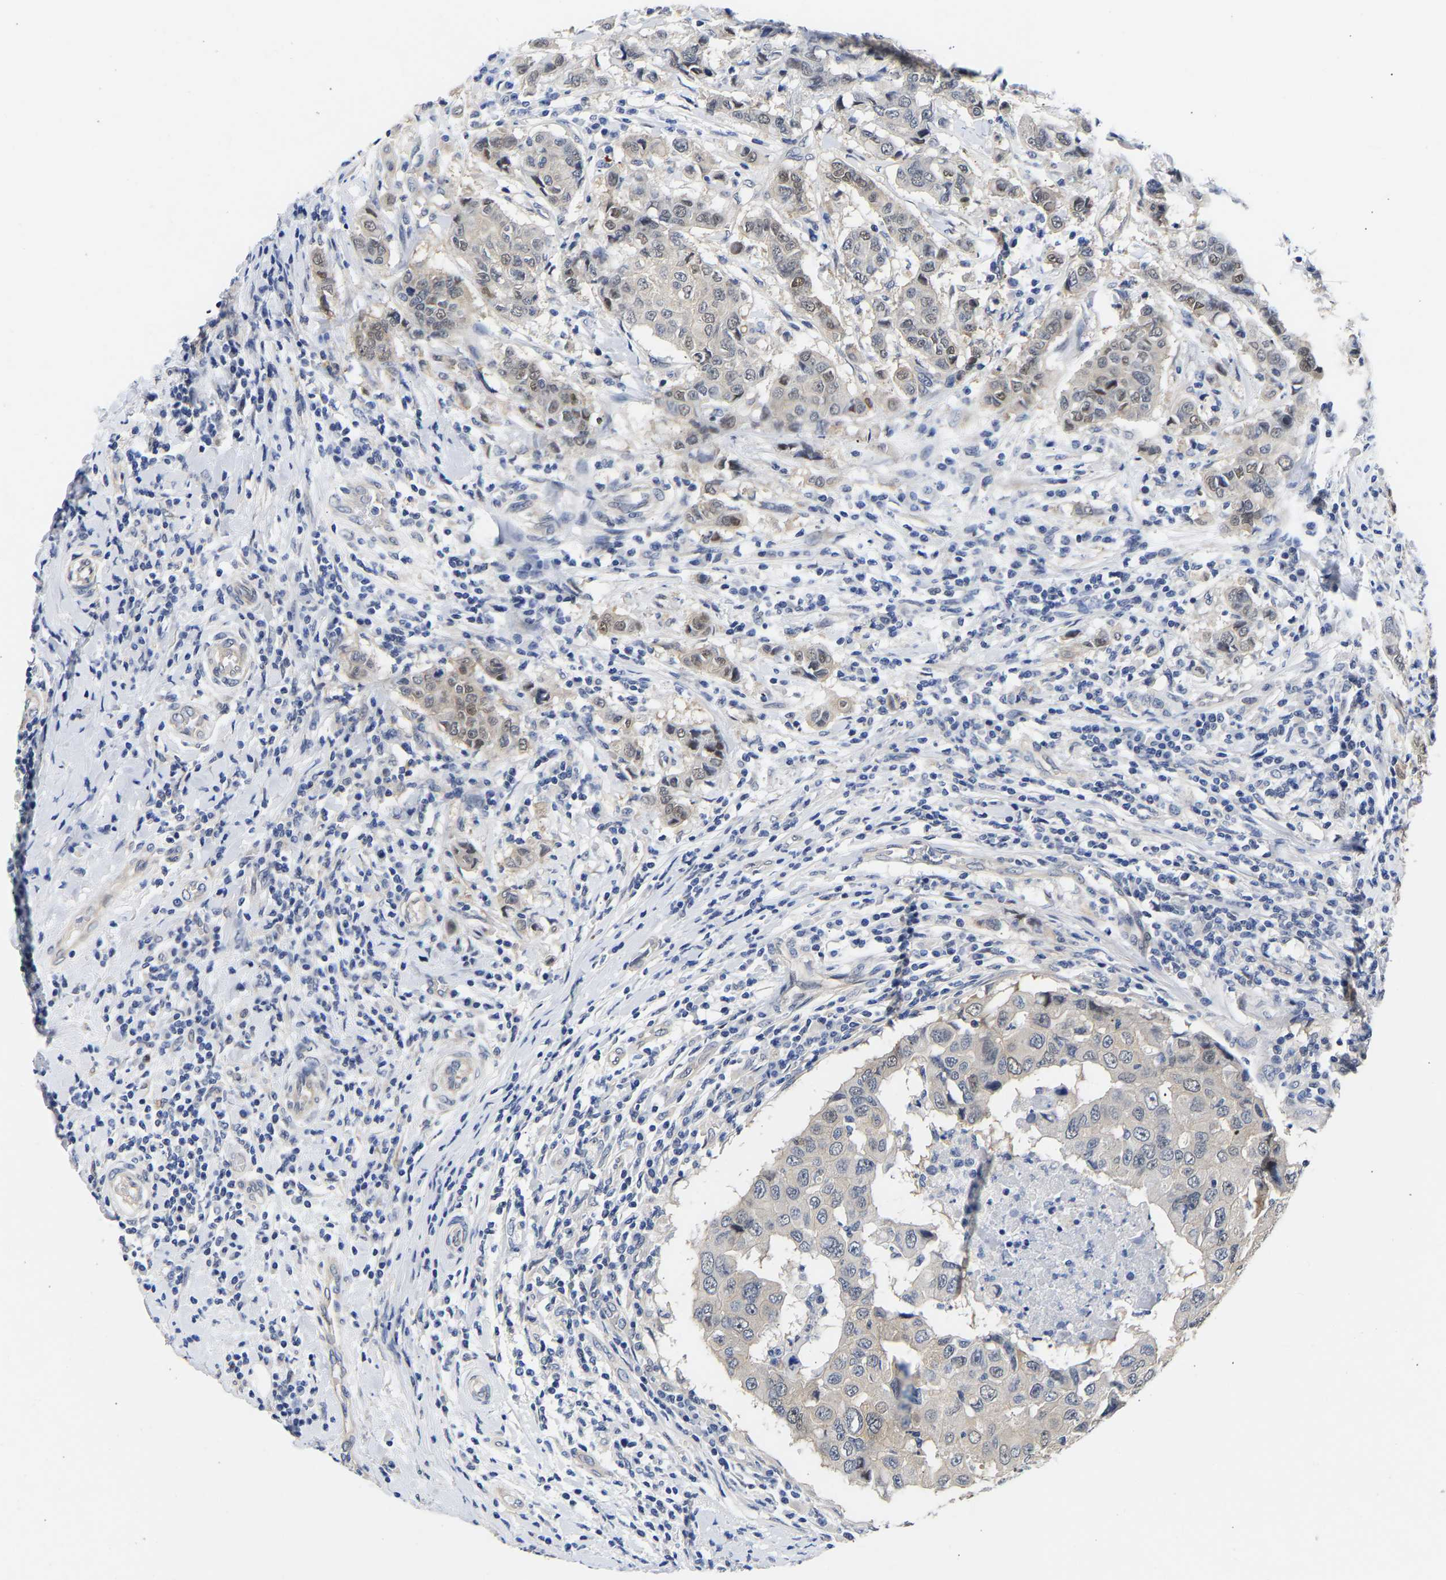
{"staining": {"intensity": "weak", "quantity": "<25%", "location": "cytoplasmic/membranous,nuclear"}, "tissue": "breast cancer", "cell_type": "Tumor cells", "image_type": "cancer", "snomed": [{"axis": "morphology", "description": "Duct carcinoma"}, {"axis": "topography", "description": "Breast"}], "caption": "An immunohistochemistry (IHC) histopathology image of breast intraductal carcinoma is shown. There is no staining in tumor cells of breast intraductal carcinoma.", "gene": "CCDC6", "patient": {"sex": "female", "age": 27}}